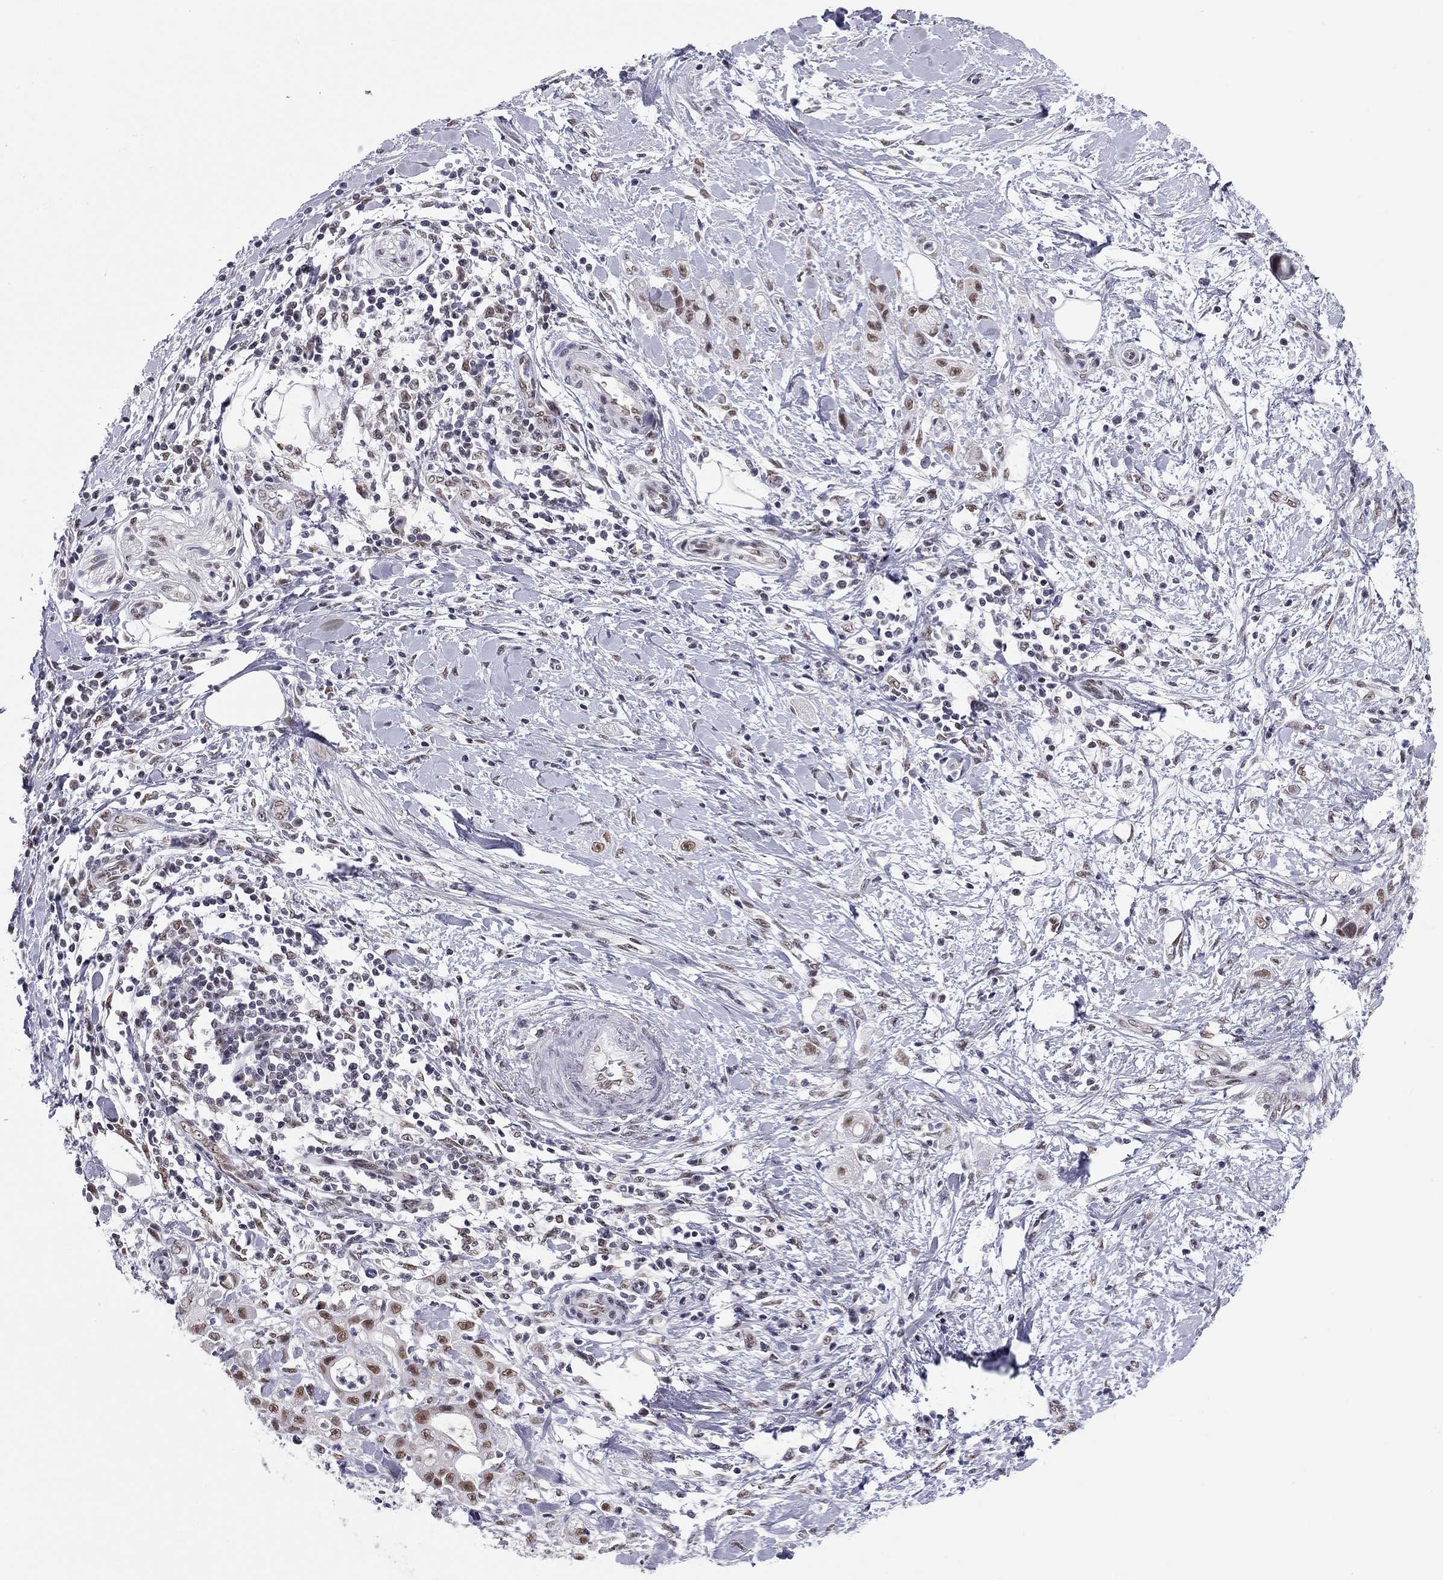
{"staining": {"intensity": "moderate", "quantity": "25%-75%", "location": "nuclear"}, "tissue": "stomach cancer", "cell_type": "Tumor cells", "image_type": "cancer", "snomed": [{"axis": "morphology", "description": "Adenocarcinoma, NOS"}, {"axis": "topography", "description": "Stomach"}], "caption": "High-power microscopy captured an immunohistochemistry (IHC) image of stomach cancer, revealing moderate nuclear positivity in approximately 25%-75% of tumor cells. (IHC, brightfield microscopy, high magnification).", "gene": "DOT1L", "patient": {"sex": "male", "age": 58}}